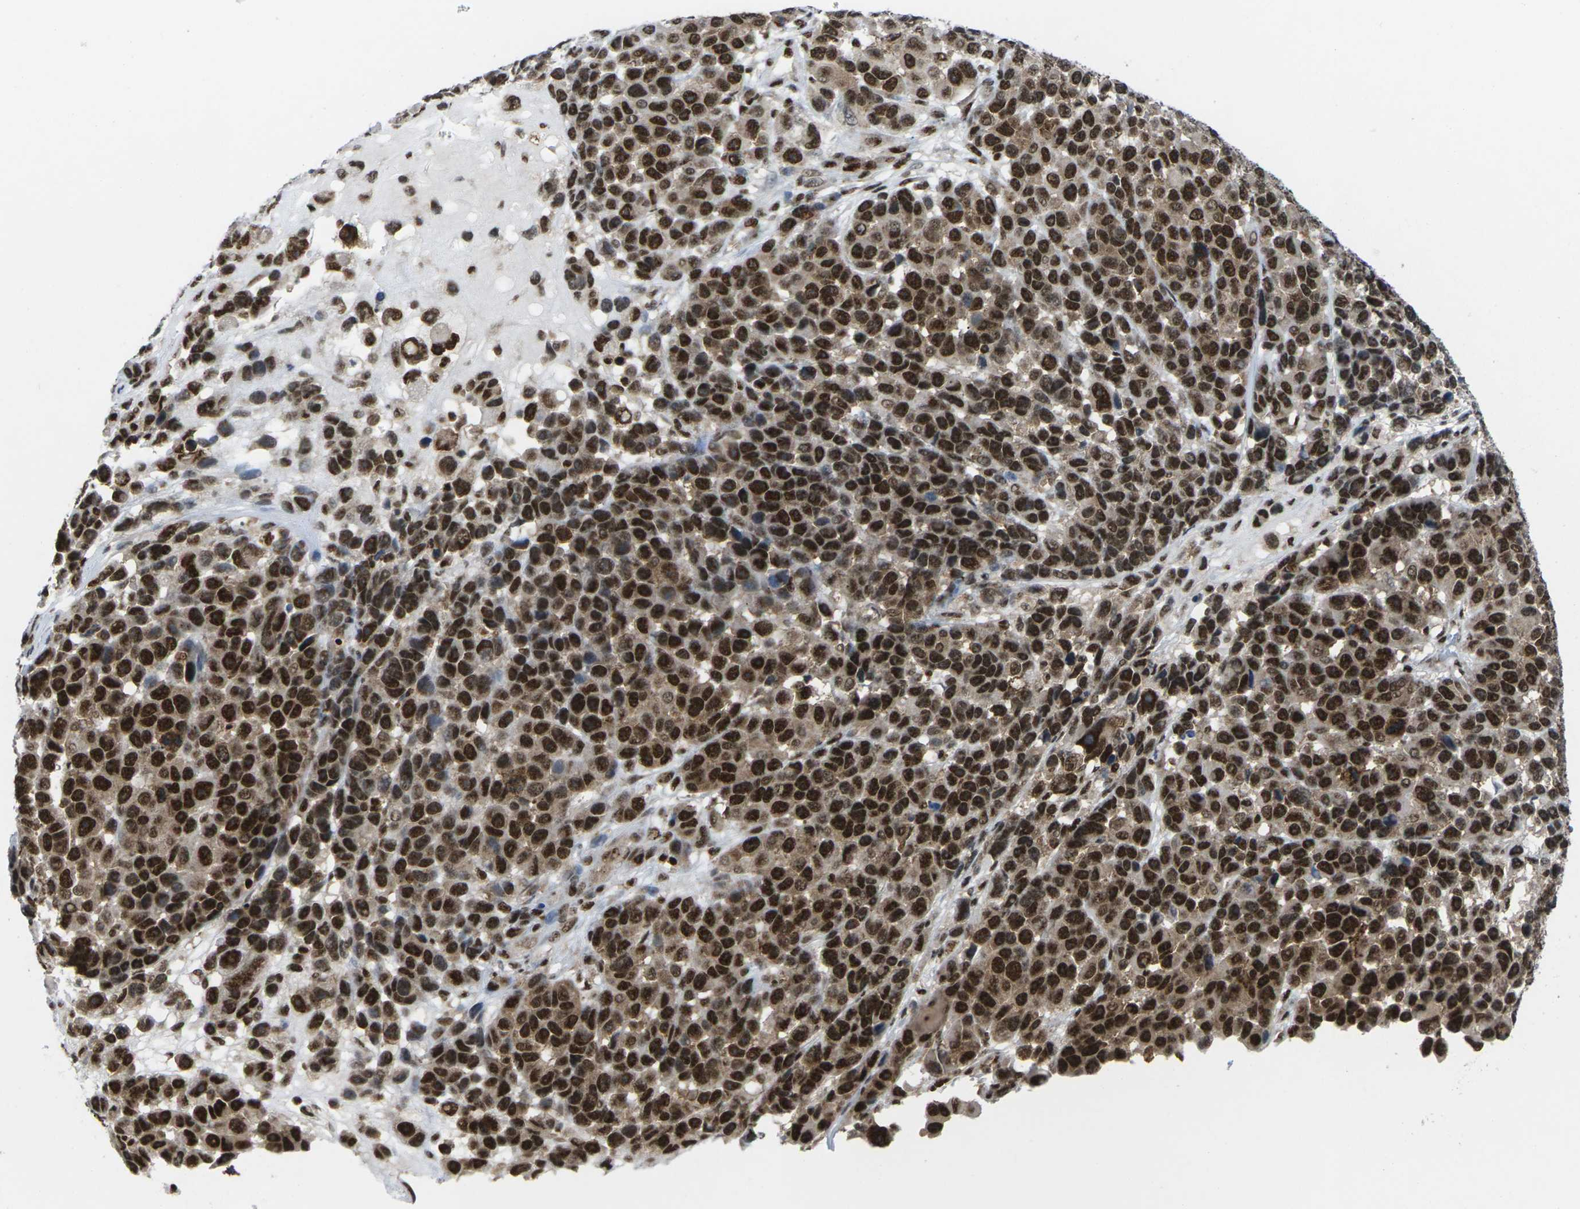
{"staining": {"intensity": "strong", "quantity": ">75%", "location": "cytoplasmic/membranous,nuclear"}, "tissue": "melanoma", "cell_type": "Tumor cells", "image_type": "cancer", "snomed": [{"axis": "morphology", "description": "Malignant melanoma, NOS"}, {"axis": "topography", "description": "Skin"}], "caption": "Malignant melanoma stained for a protein reveals strong cytoplasmic/membranous and nuclear positivity in tumor cells.", "gene": "MAGOH", "patient": {"sex": "male", "age": 53}}